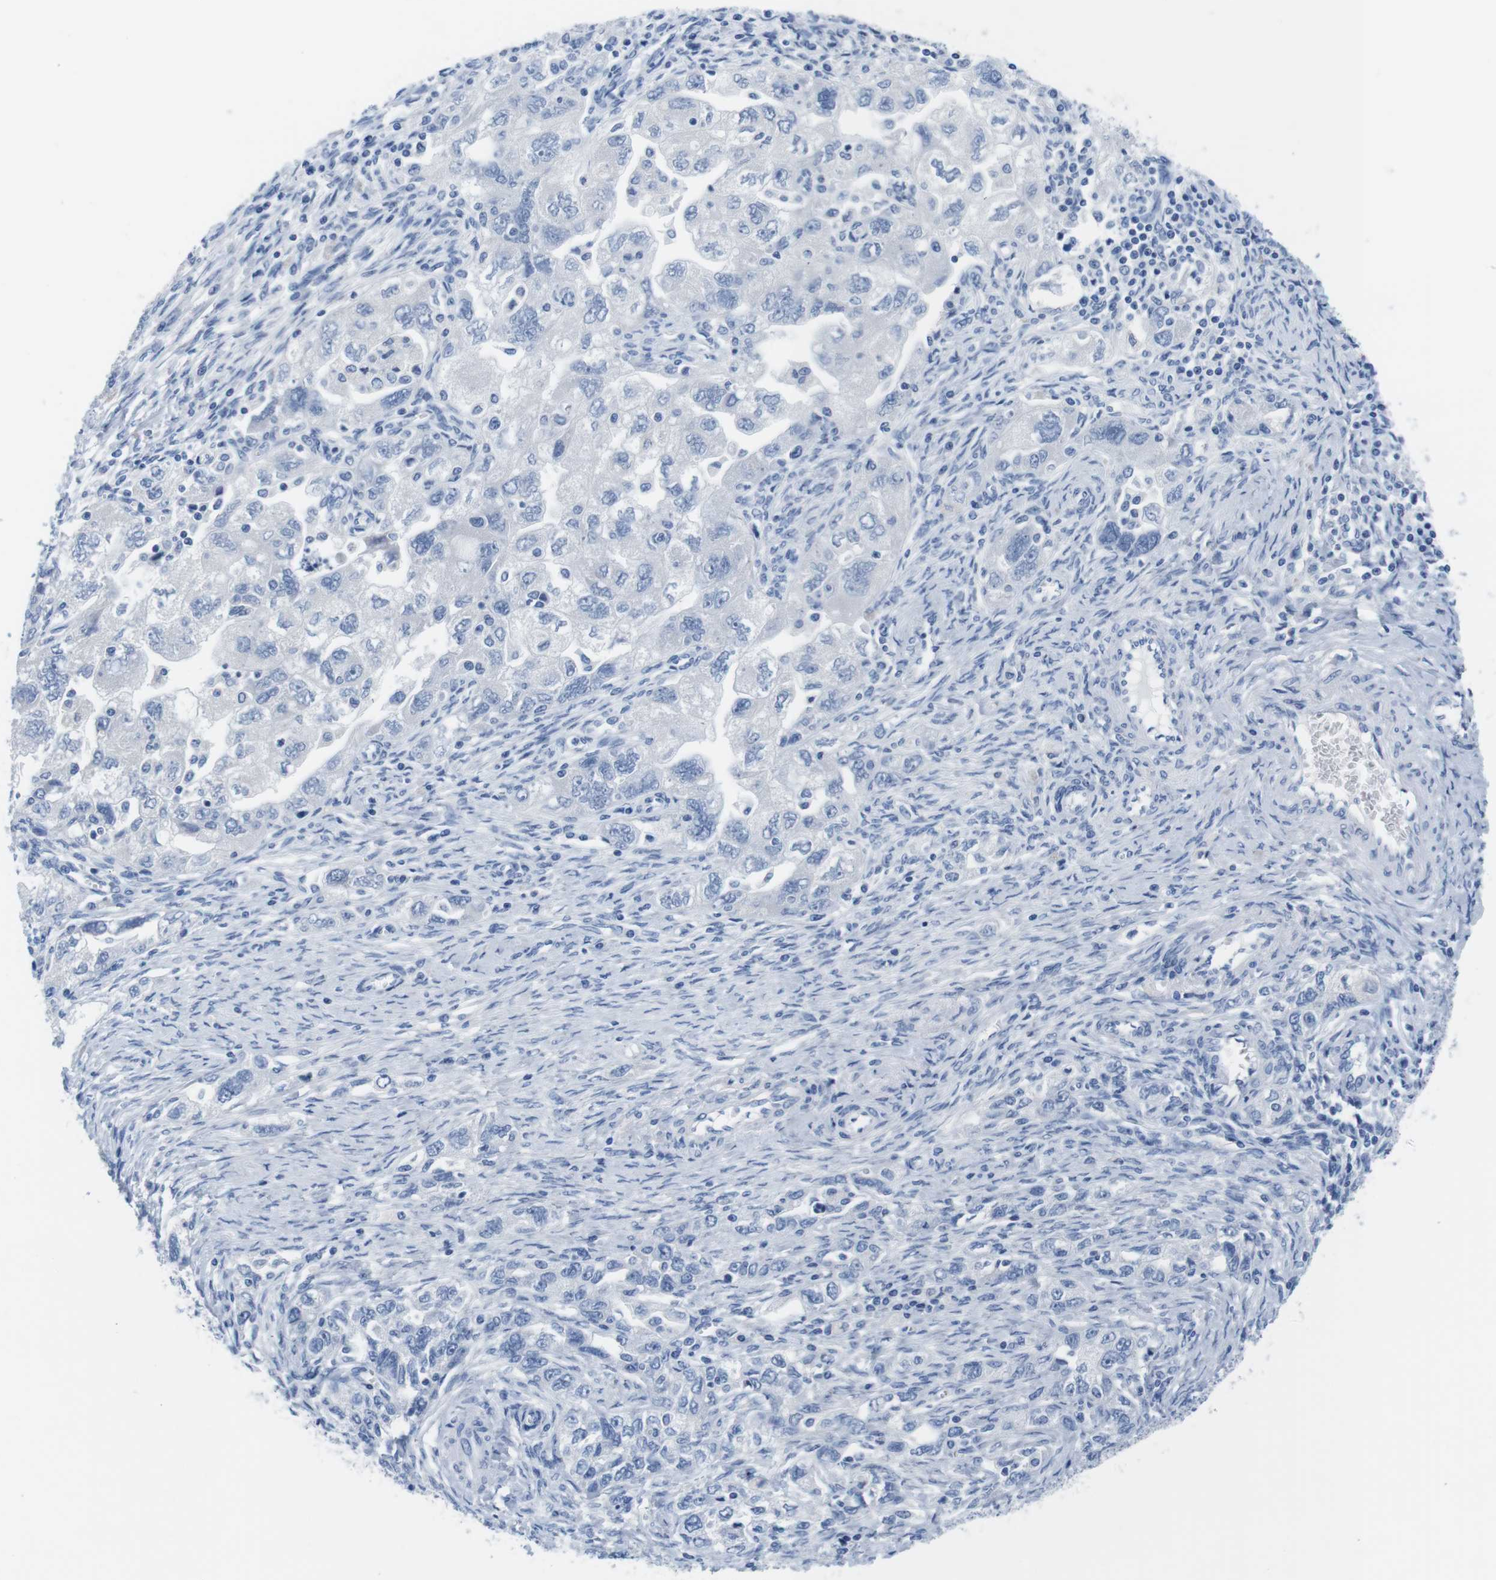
{"staining": {"intensity": "negative", "quantity": "none", "location": "none"}, "tissue": "ovarian cancer", "cell_type": "Tumor cells", "image_type": "cancer", "snomed": [{"axis": "morphology", "description": "Carcinoma, NOS"}, {"axis": "morphology", "description": "Cystadenocarcinoma, serous, NOS"}, {"axis": "topography", "description": "Ovary"}], "caption": "Immunohistochemical staining of ovarian cancer (serous cystadenocarcinoma) demonstrates no significant staining in tumor cells. Nuclei are stained in blue.", "gene": "MAP6", "patient": {"sex": "female", "age": 69}}